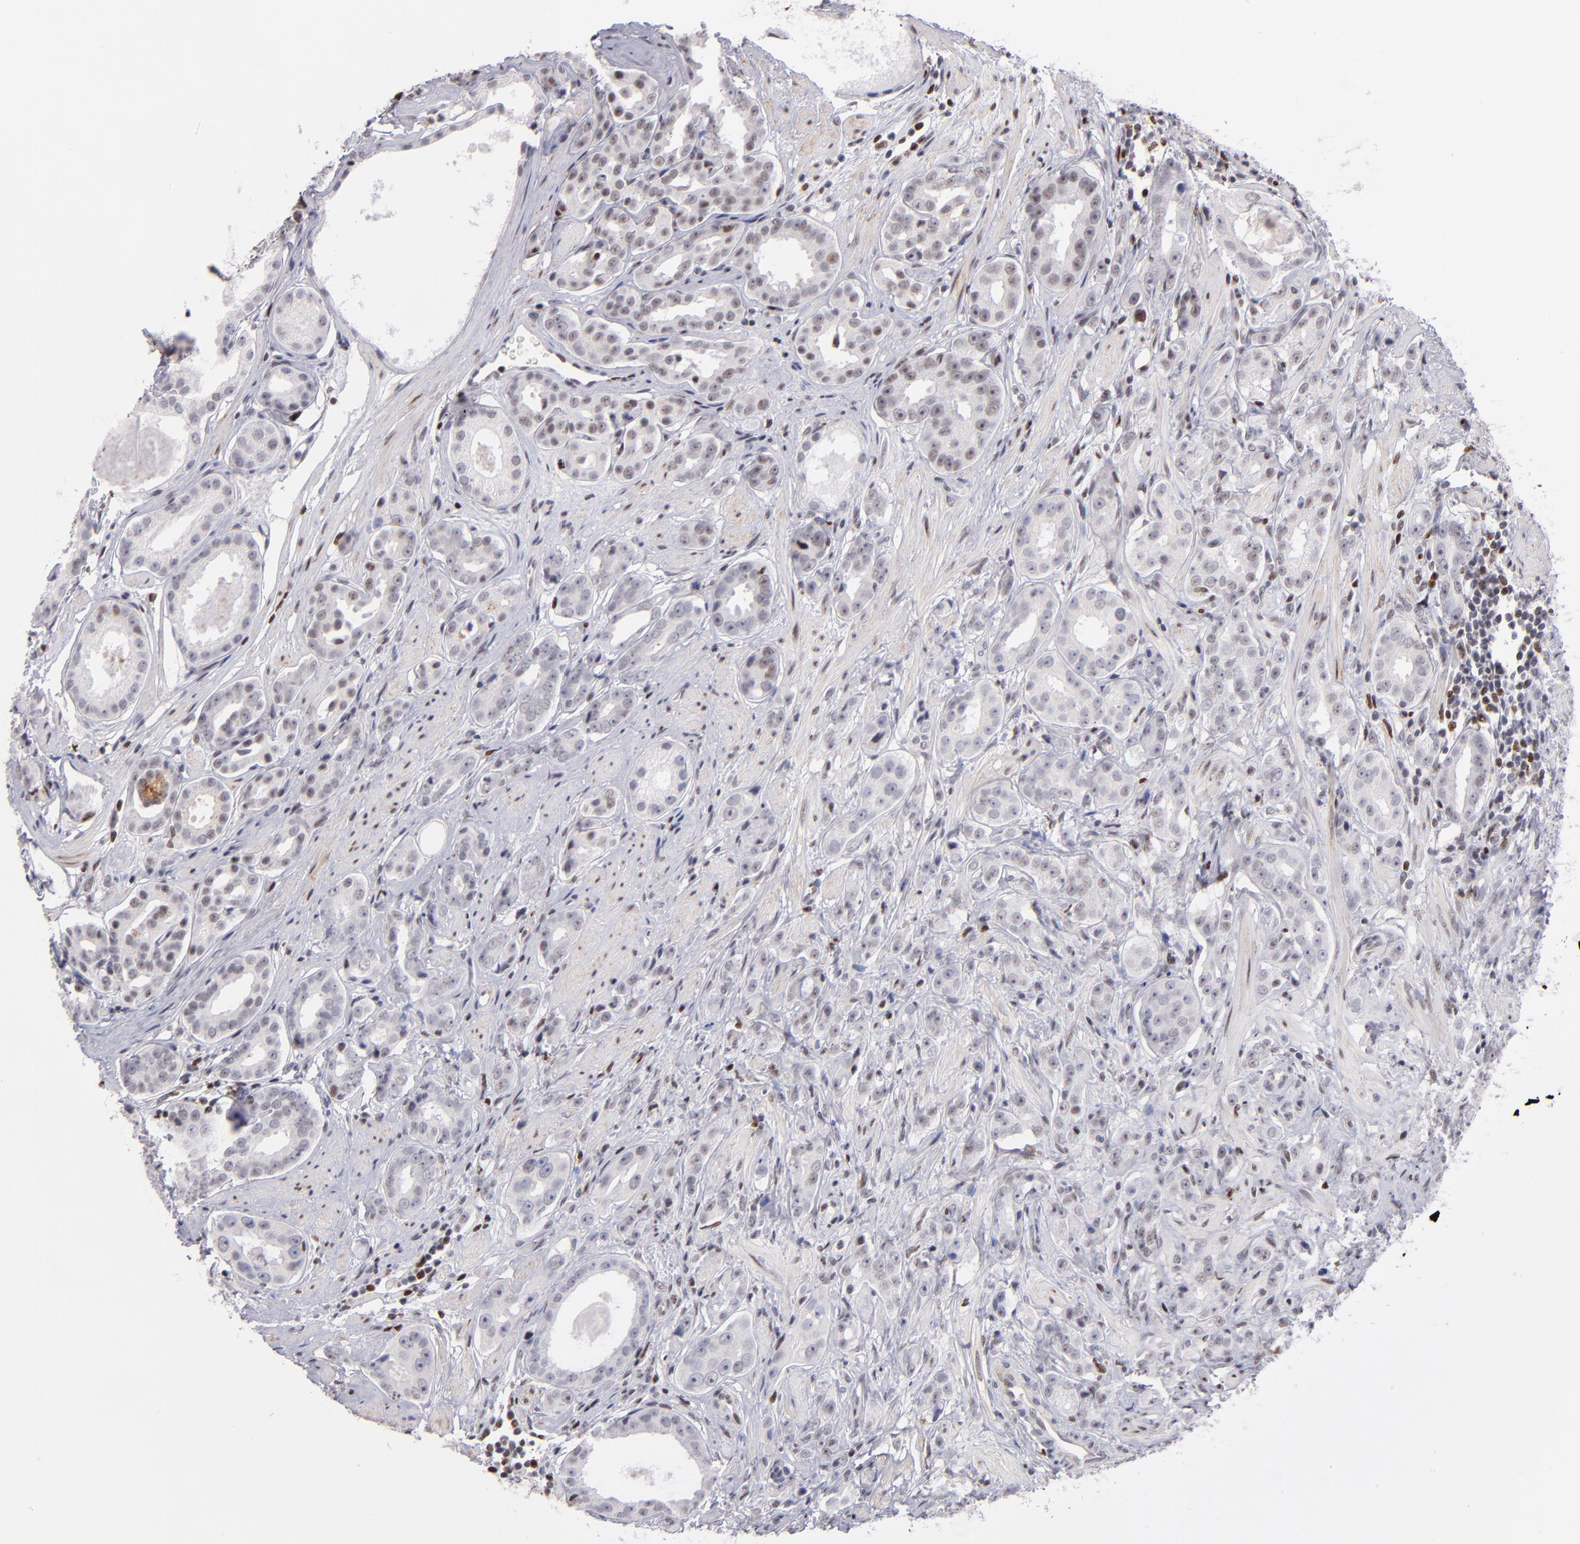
{"staining": {"intensity": "weak", "quantity": "25%-75%", "location": "nuclear"}, "tissue": "prostate cancer", "cell_type": "Tumor cells", "image_type": "cancer", "snomed": [{"axis": "morphology", "description": "Adenocarcinoma, Medium grade"}, {"axis": "topography", "description": "Prostate"}], "caption": "DAB (3,3'-diaminobenzidine) immunohistochemical staining of prostate cancer (medium-grade adenocarcinoma) displays weak nuclear protein staining in about 25%-75% of tumor cells.", "gene": "POLA1", "patient": {"sex": "male", "age": 53}}